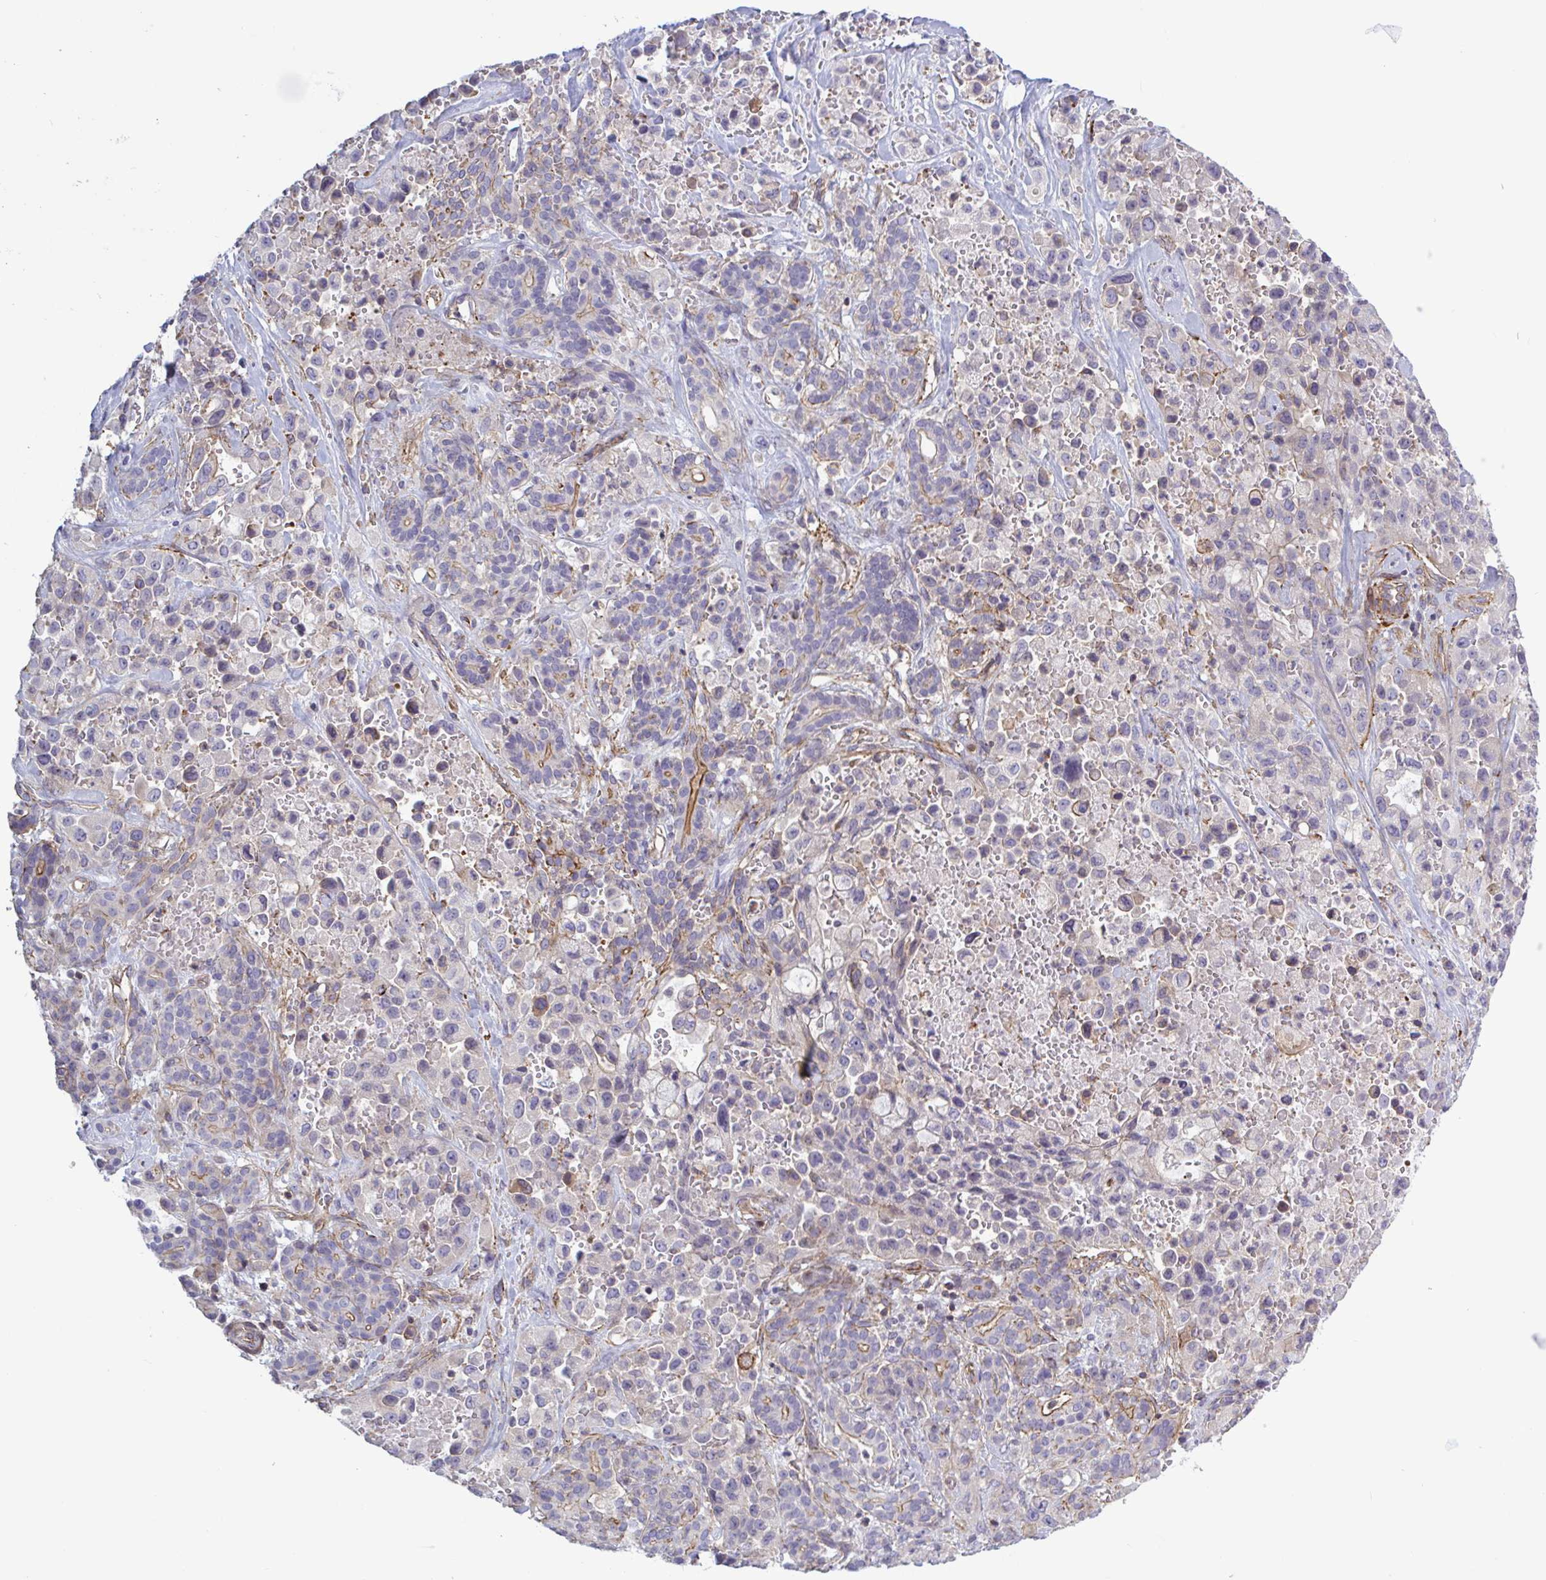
{"staining": {"intensity": "moderate", "quantity": "<25%", "location": "cytoplasmic/membranous"}, "tissue": "pancreatic cancer", "cell_type": "Tumor cells", "image_type": "cancer", "snomed": [{"axis": "morphology", "description": "Adenocarcinoma, NOS"}, {"axis": "topography", "description": "Pancreas"}], "caption": "Immunohistochemistry (IHC) image of human pancreatic cancer stained for a protein (brown), which displays low levels of moderate cytoplasmic/membranous positivity in approximately <25% of tumor cells.", "gene": "SHISA7", "patient": {"sex": "male", "age": 44}}